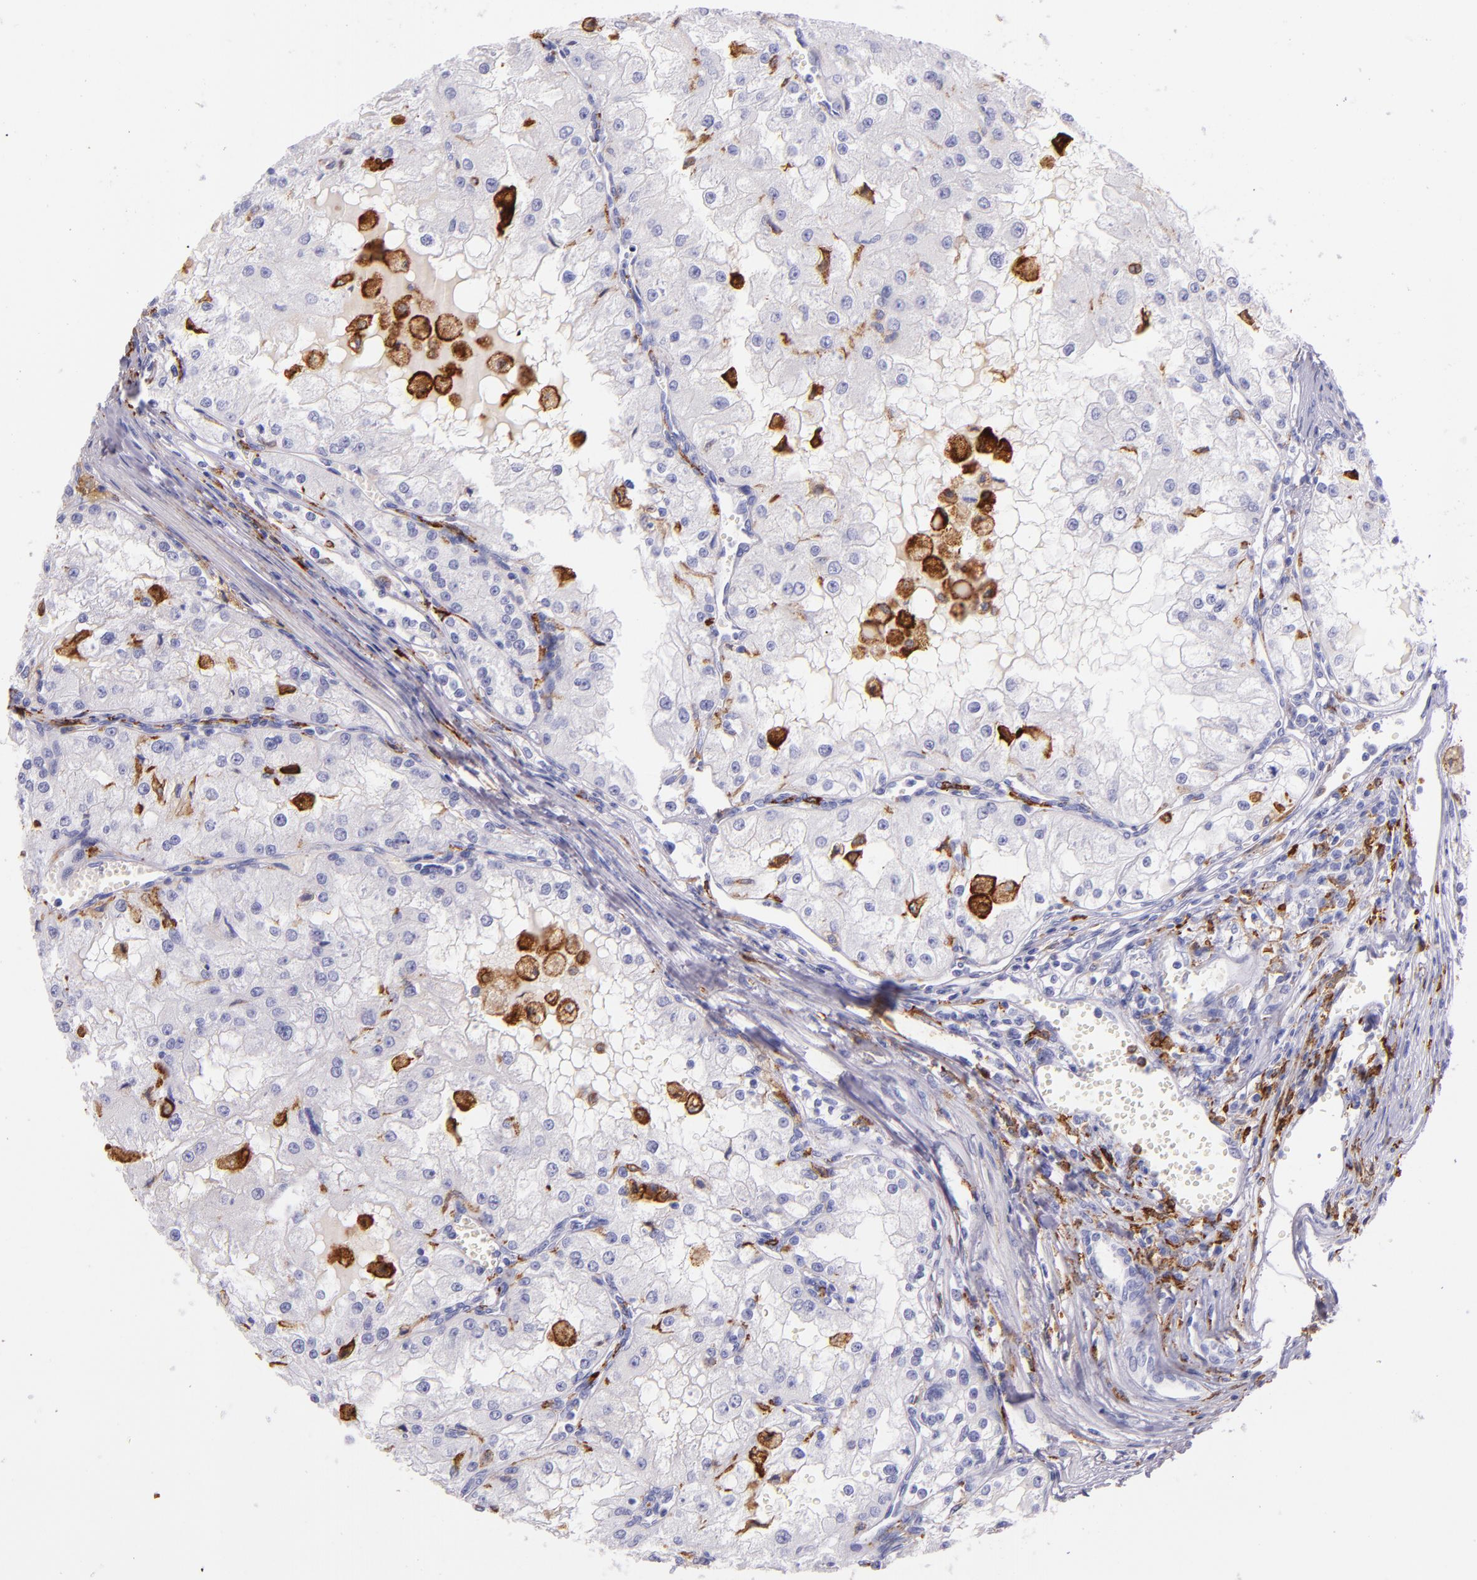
{"staining": {"intensity": "weak", "quantity": "<25%", "location": "cytoplasmic/membranous"}, "tissue": "renal cancer", "cell_type": "Tumor cells", "image_type": "cancer", "snomed": [{"axis": "morphology", "description": "Adenocarcinoma, NOS"}, {"axis": "topography", "description": "Kidney"}], "caption": "Tumor cells are negative for brown protein staining in renal cancer (adenocarcinoma).", "gene": "CD163", "patient": {"sex": "female", "age": 74}}